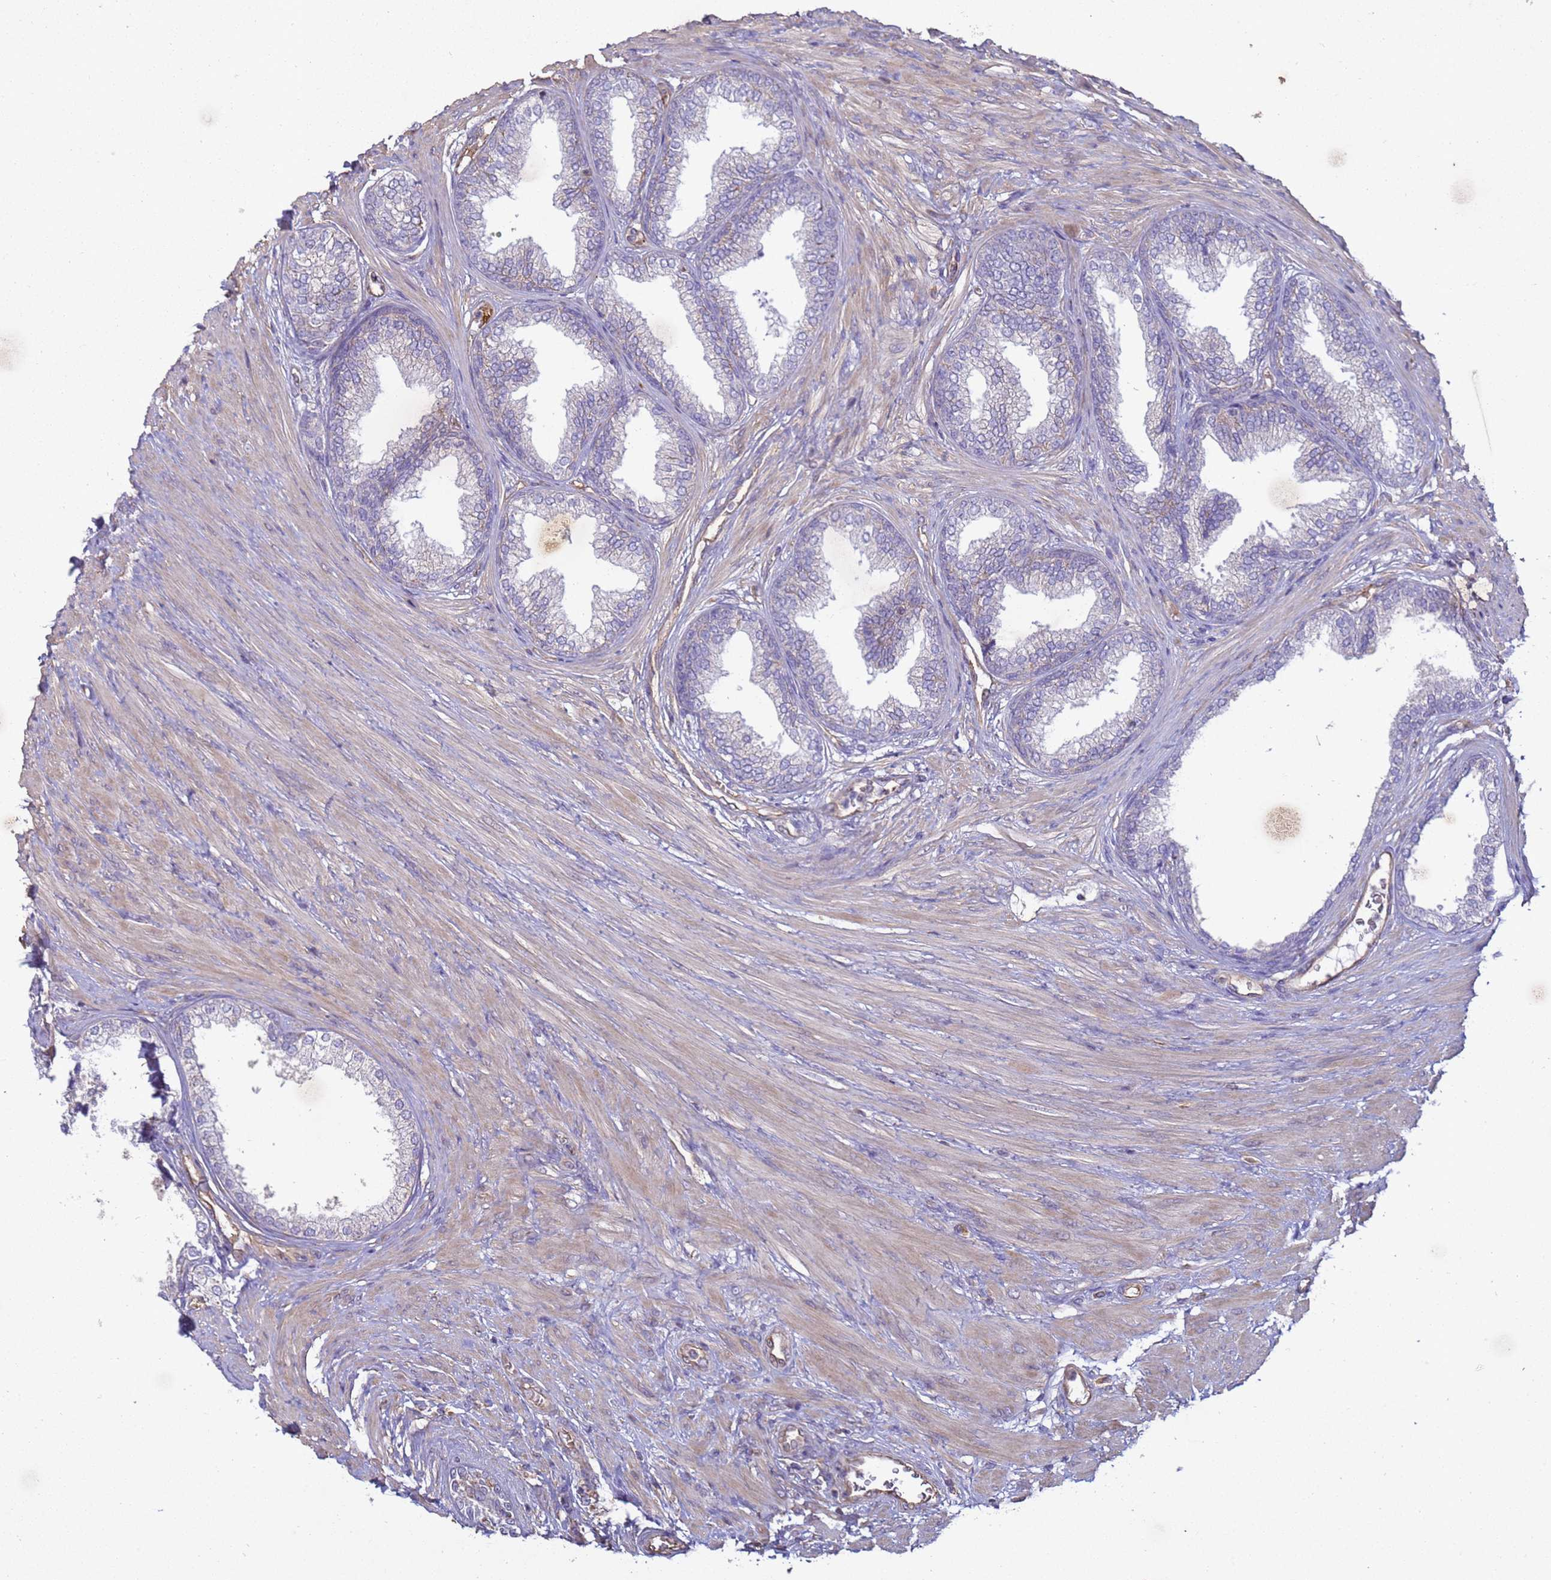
{"staining": {"intensity": "negative", "quantity": "none", "location": "none"}, "tissue": "prostate", "cell_type": "Glandular cells", "image_type": "normal", "snomed": [{"axis": "morphology", "description": "Normal tissue, NOS"}, {"axis": "topography", "description": "Prostate"}], "caption": "High magnification brightfield microscopy of benign prostate stained with DAB (3,3'-diaminobenzidine) (brown) and counterstained with hematoxylin (blue): glandular cells show no significant staining.", "gene": "SGIP1", "patient": {"sex": "male", "age": 76}}